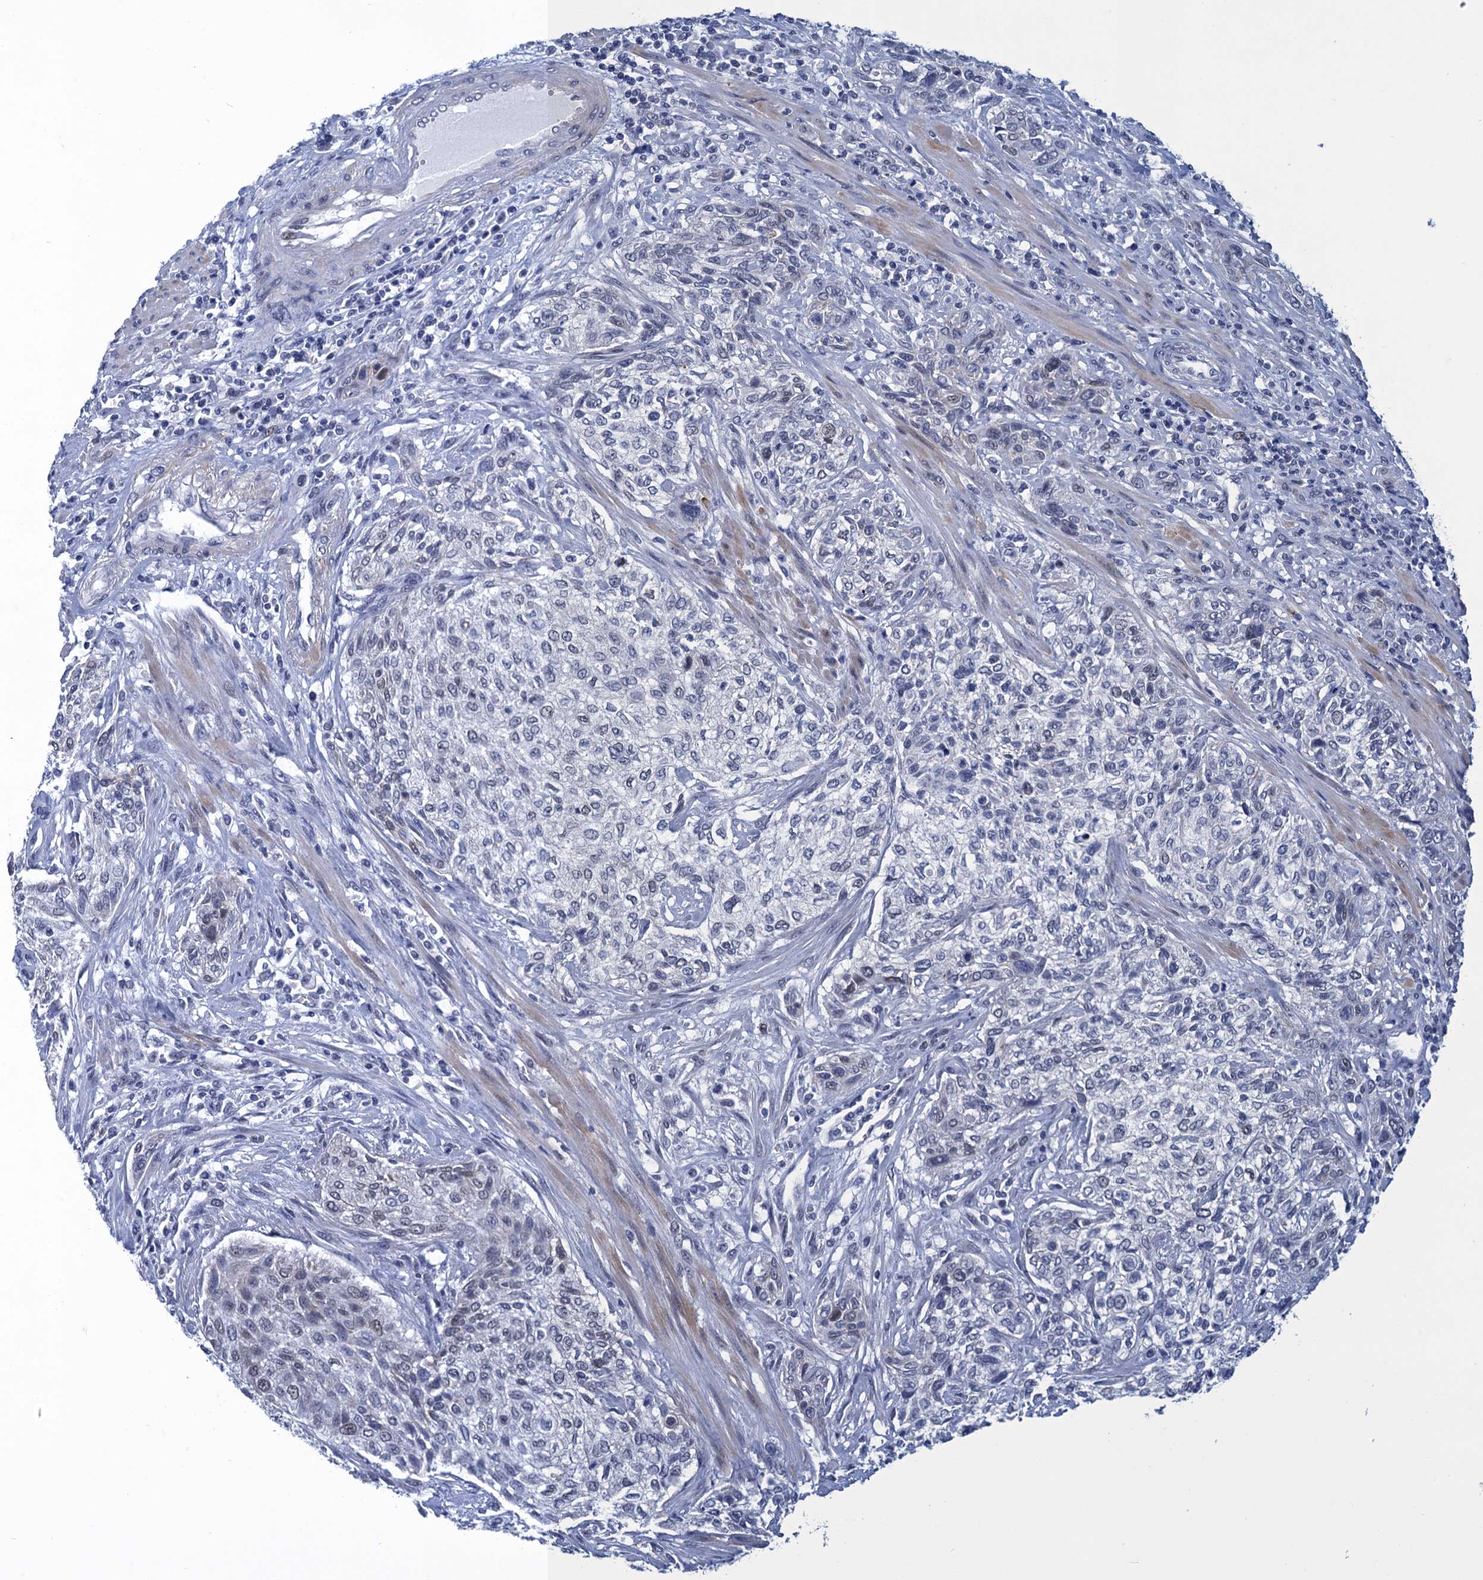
{"staining": {"intensity": "negative", "quantity": "none", "location": "none"}, "tissue": "urothelial cancer", "cell_type": "Tumor cells", "image_type": "cancer", "snomed": [{"axis": "morphology", "description": "Normal tissue, NOS"}, {"axis": "morphology", "description": "Urothelial carcinoma, NOS"}, {"axis": "topography", "description": "Urinary bladder"}, {"axis": "topography", "description": "Peripheral nerve tissue"}], "caption": "Immunohistochemical staining of transitional cell carcinoma exhibits no significant positivity in tumor cells. (Brightfield microscopy of DAB (3,3'-diaminobenzidine) immunohistochemistry at high magnification).", "gene": "GINS3", "patient": {"sex": "male", "age": 35}}